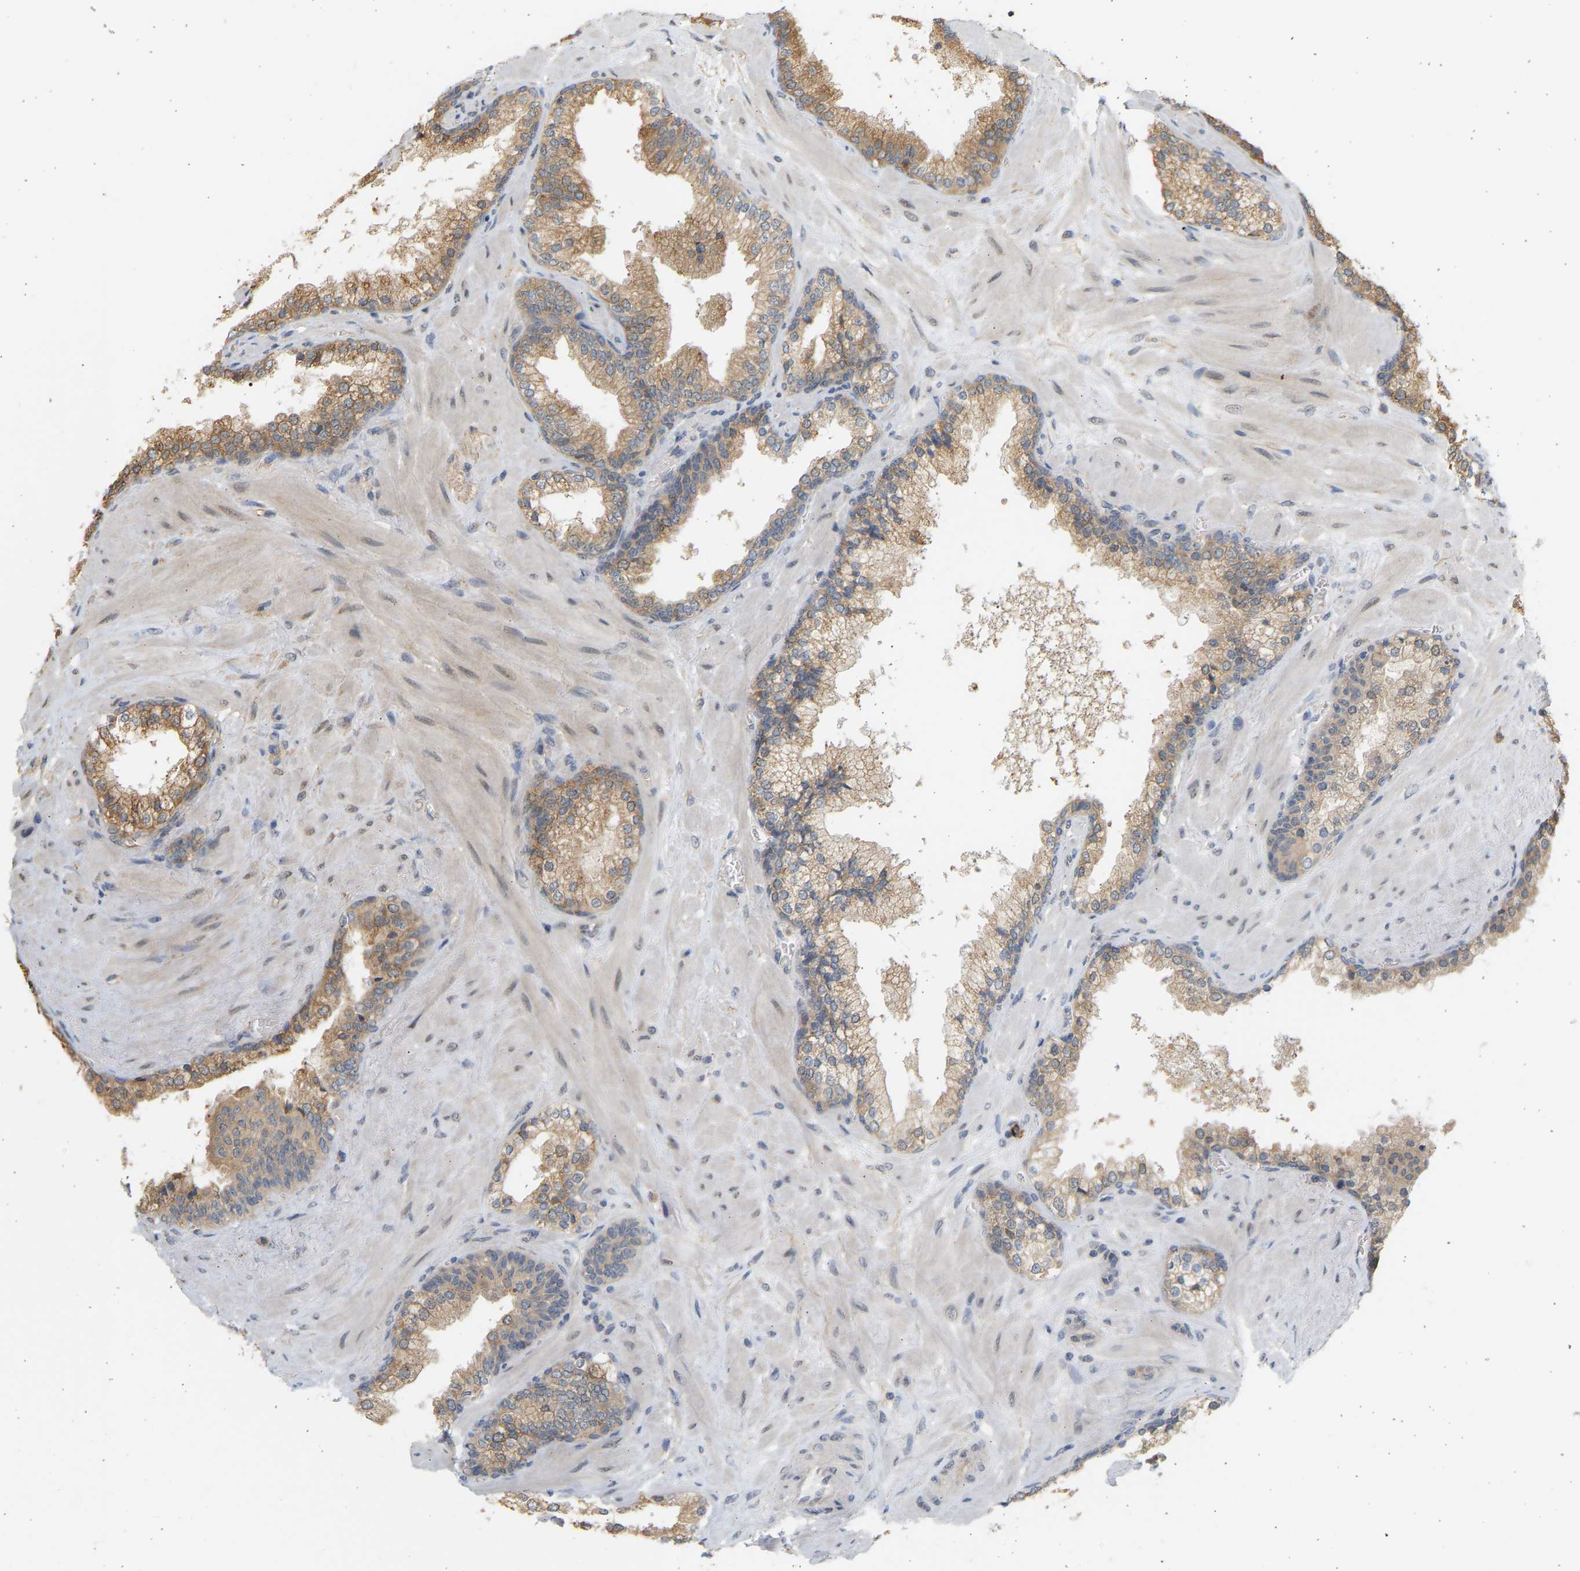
{"staining": {"intensity": "moderate", "quantity": ">75%", "location": "cytoplasmic/membranous"}, "tissue": "prostate cancer", "cell_type": "Tumor cells", "image_type": "cancer", "snomed": [{"axis": "morphology", "description": "Adenocarcinoma, Low grade"}, {"axis": "topography", "description": "Prostate"}], "caption": "Protein staining displays moderate cytoplasmic/membranous staining in approximately >75% of tumor cells in prostate cancer.", "gene": "B4GALT6", "patient": {"sex": "male", "age": 63}}